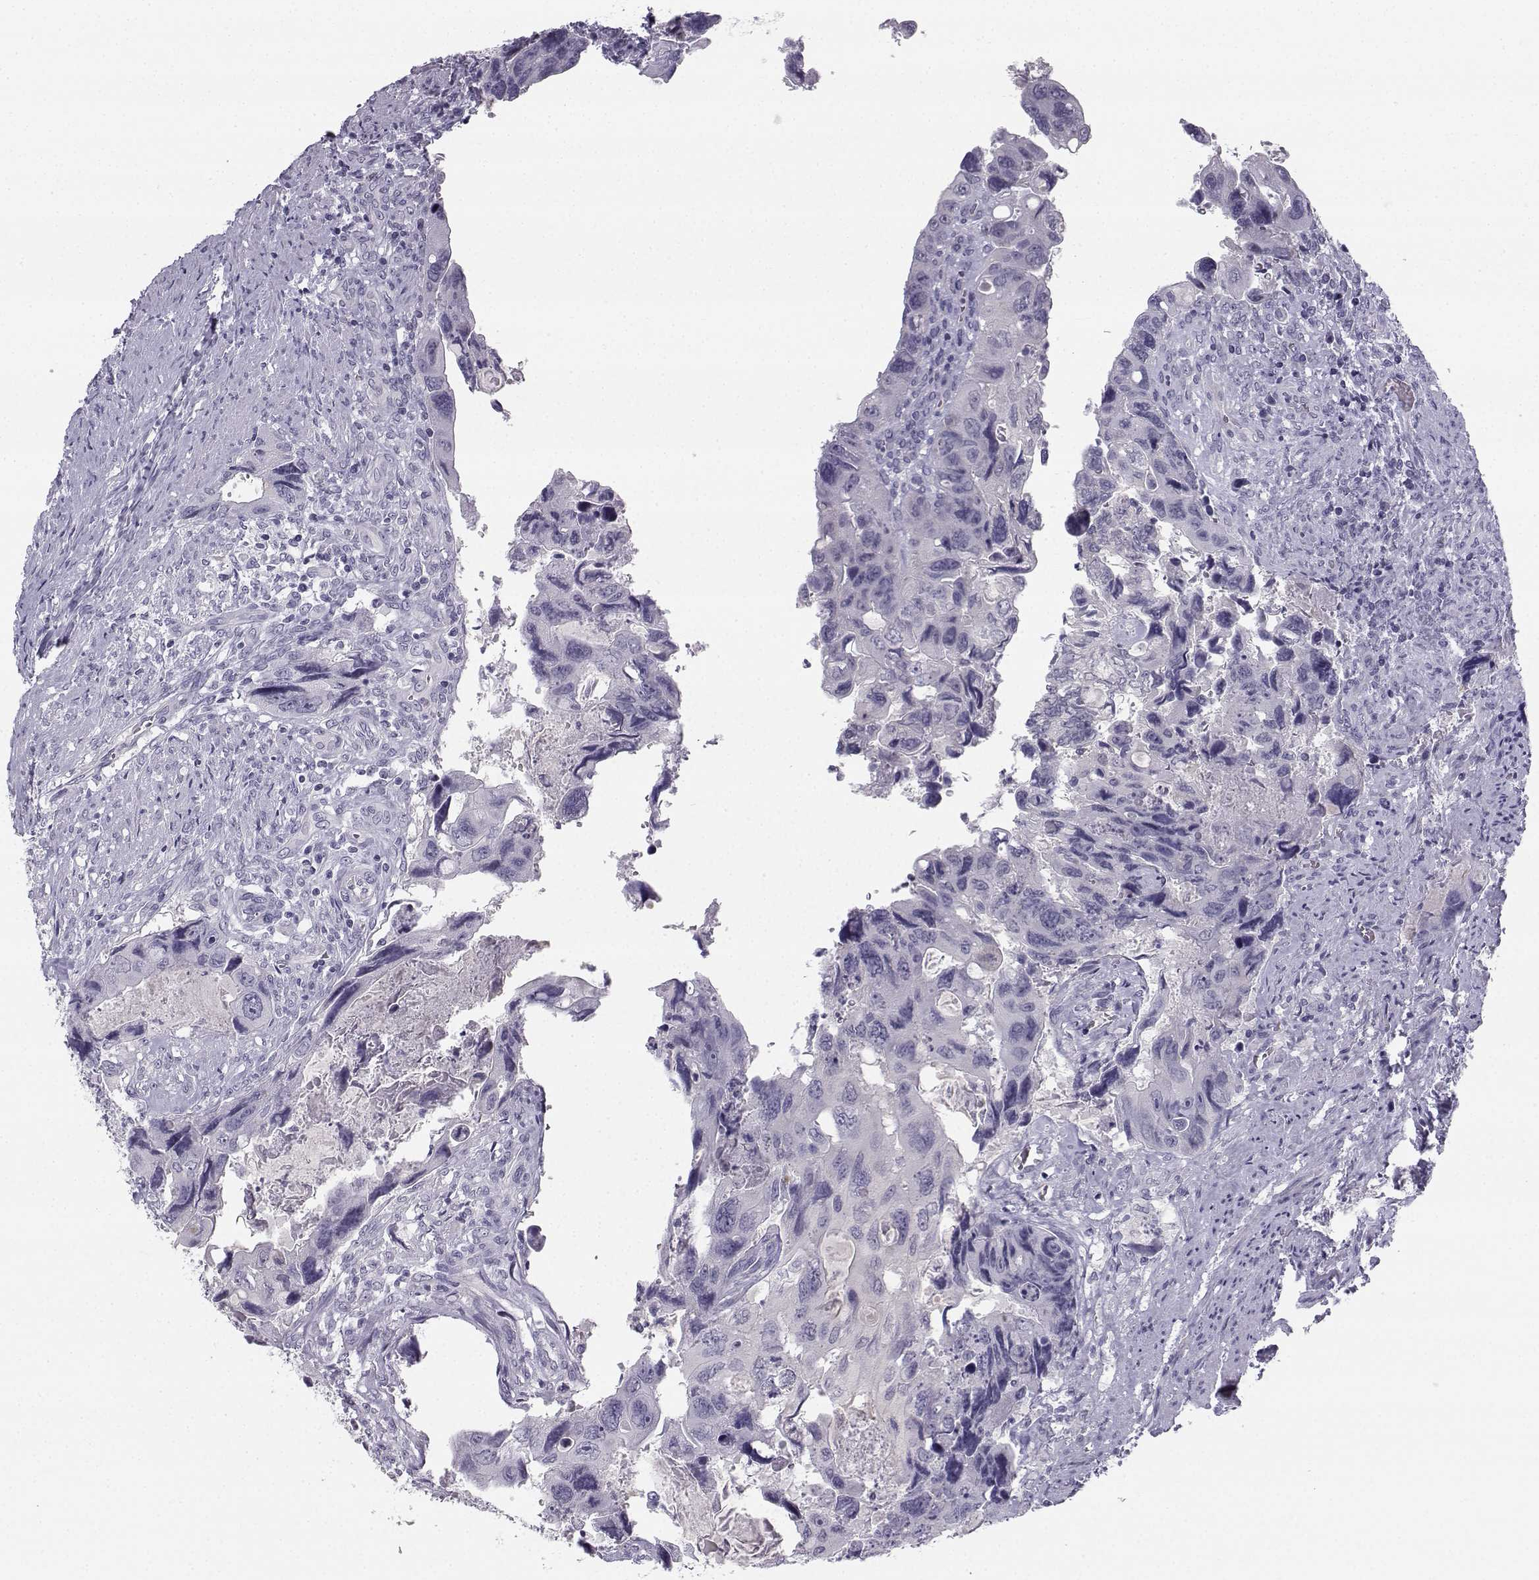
{"staining": {"intensity": "negative", "quantity": "none", "location": "none"}, "tissue": "colorectal cancer", "cell_type": "Tumor cells", "image_type": "cancer", "snomed": [{"axis": "morphology", "description": "Adenocarcinoma, NOS"}, {"axis": "topography", "description": "Rectum"}], "caption": "Tumor cells are negative for brown protein staining in colorectal adenocarcinoma. (DAB (3,3'-diaminobenzidine) immunohistochemistry (IHC), high magnification).", "gene": "SYCE1", "patient": {"sex": "male", "age": 62}}